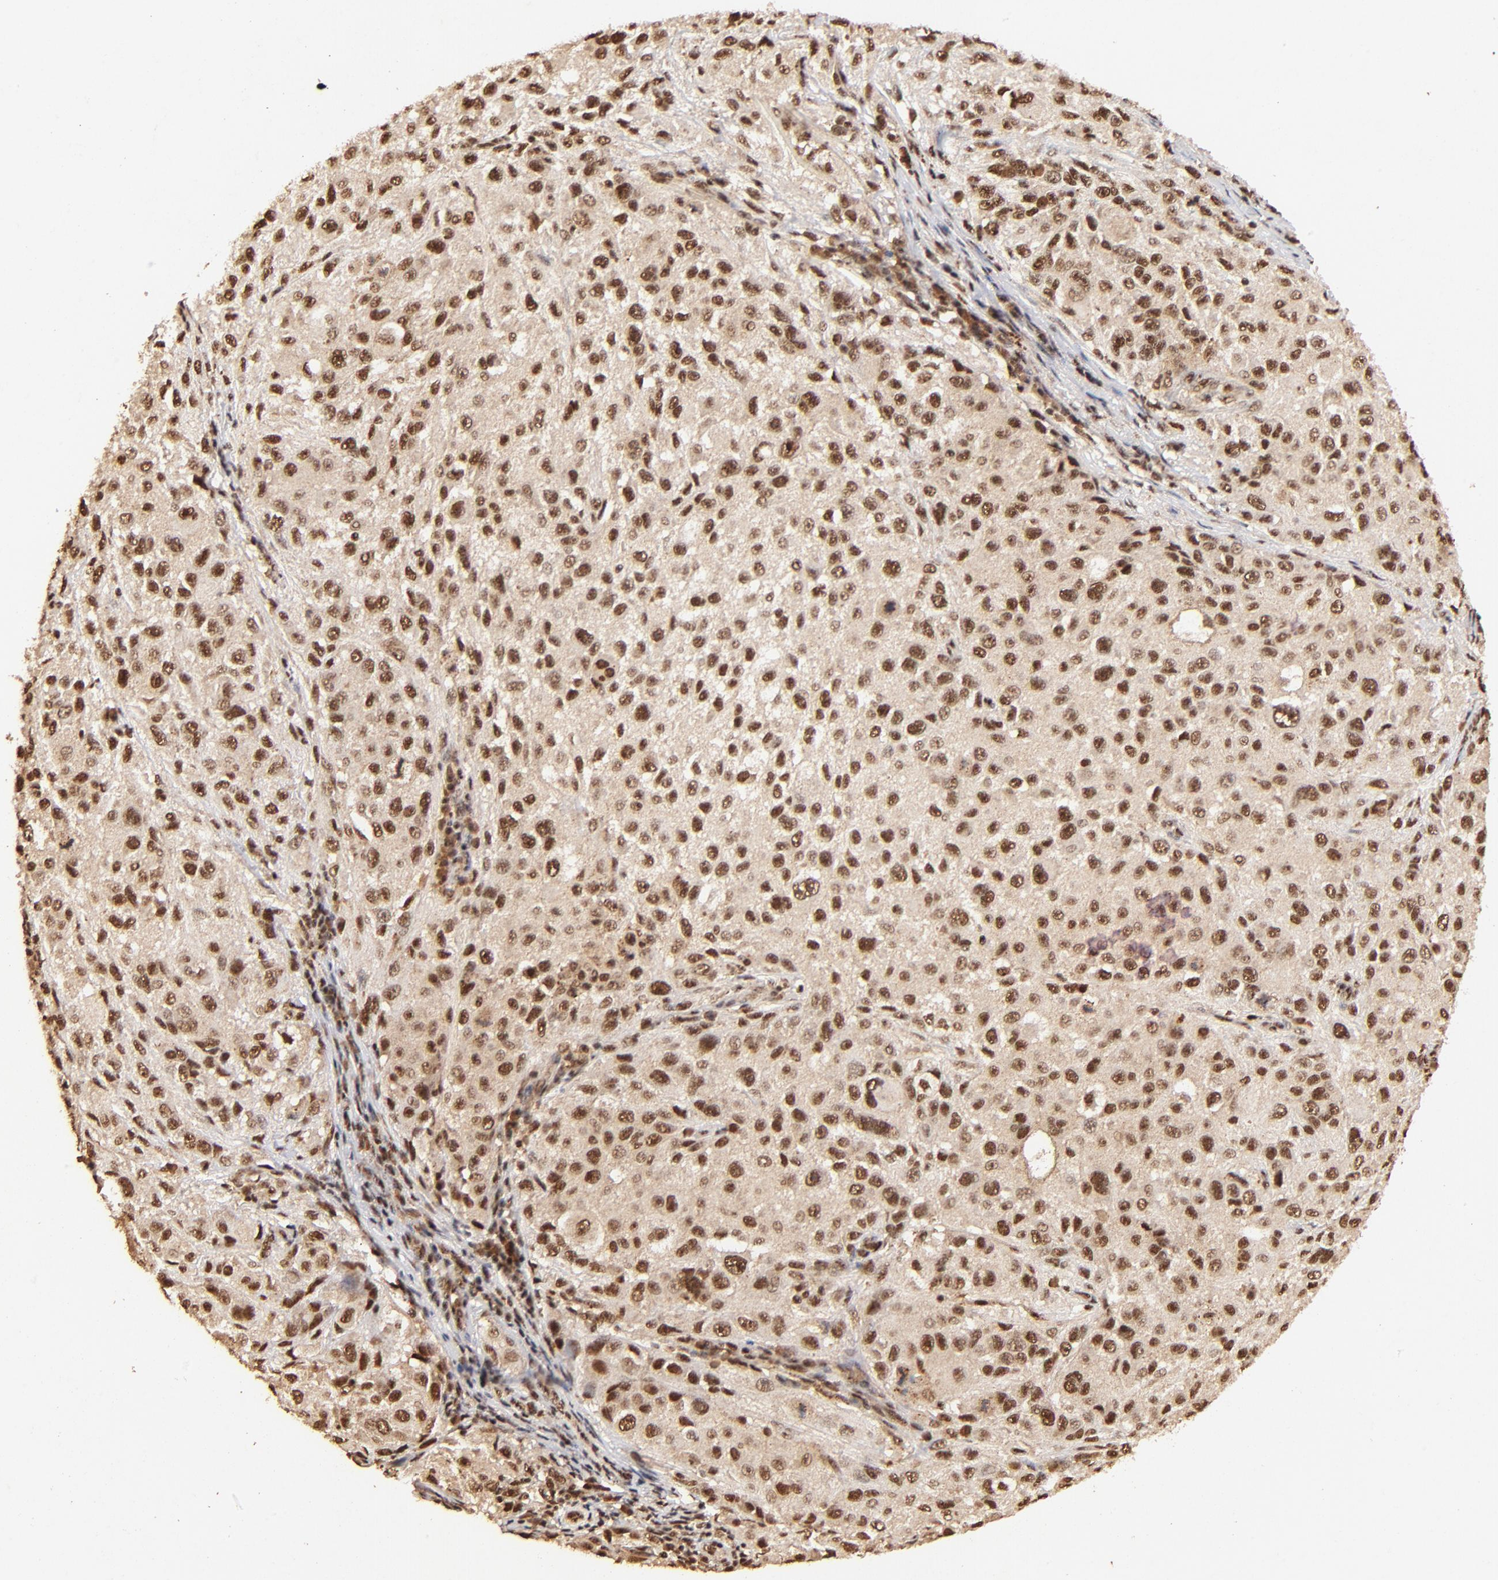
{"staining": {"intensity": "strong", "quantity": ">75%", "location": "cytoplasmic/membranous,nuclear"}, "tissue": "melanoma", "cell_type": "Tumor cells", "image_type": "cancer", "snomed": [{"axis": "morphology", "description": "Necrosis, NOS"}, {"axis": "morphology", "description": "Malignant melanoma, NOS"}, {"axis": "topography", "description": "Skin"}], "caption": "Protein expression analysis of human malignant melanoma reveals strong cytoplasmic/membranous and nuclear positivity in approximately >75% of tumor cells.", "gene": "MED12", "patient": {"sex": "female", "age": 87}}